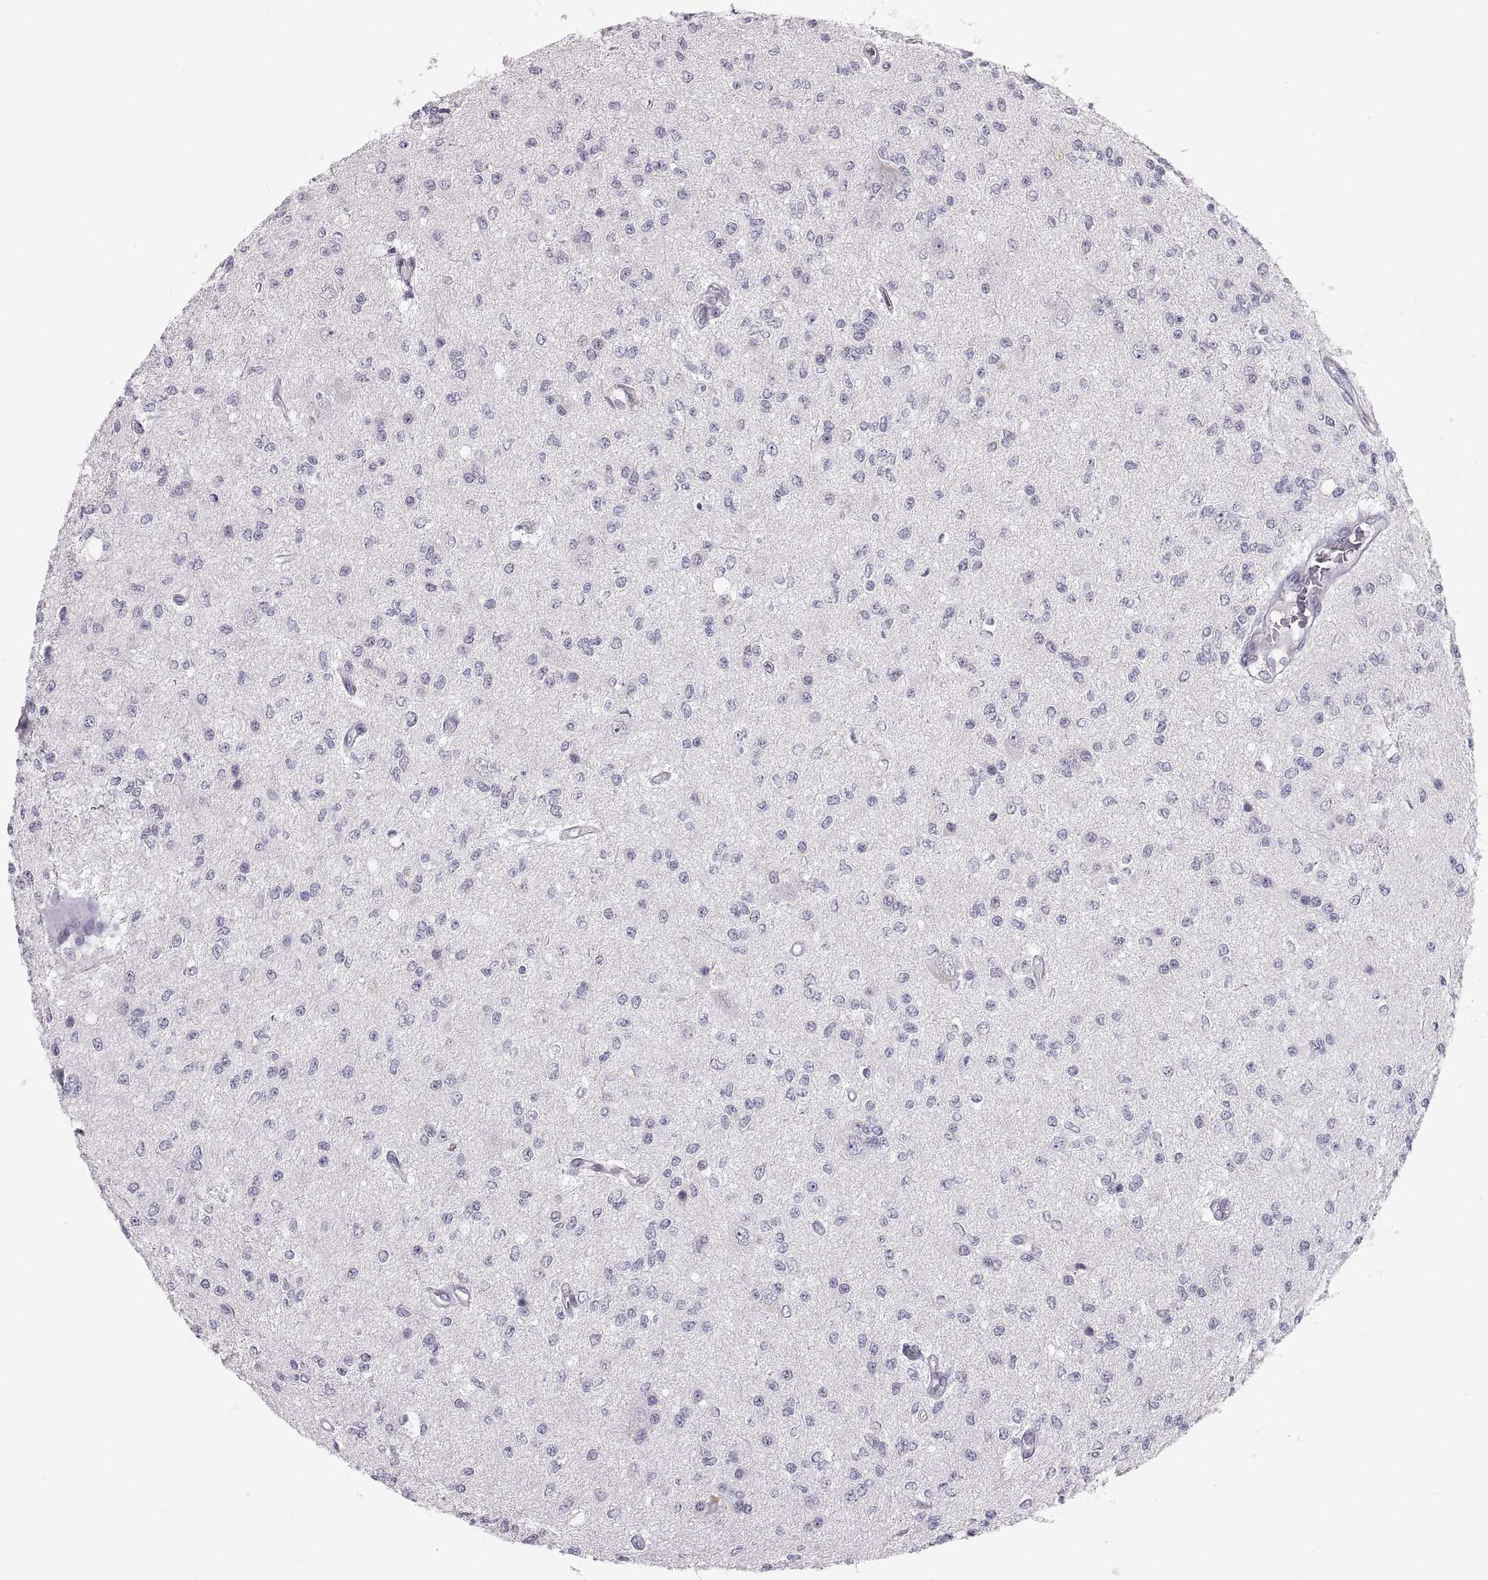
{"staining": {"intensity": "negative", "quantity": "none", "location": "none"}, "tissue": "glioma", "cell_type": "Tumor cells", "image_type": "cancer", "snomed": [{"axis": "morphology", "description": "Glioma, malignant, Low grade"}, {"axis": "topography", "description": "Brain"}], "caption": "Tumor cells are negative for brown protein staining in glioma.", "gene": "ZNF185", "patient": {"sex": "male", "age": 67}}